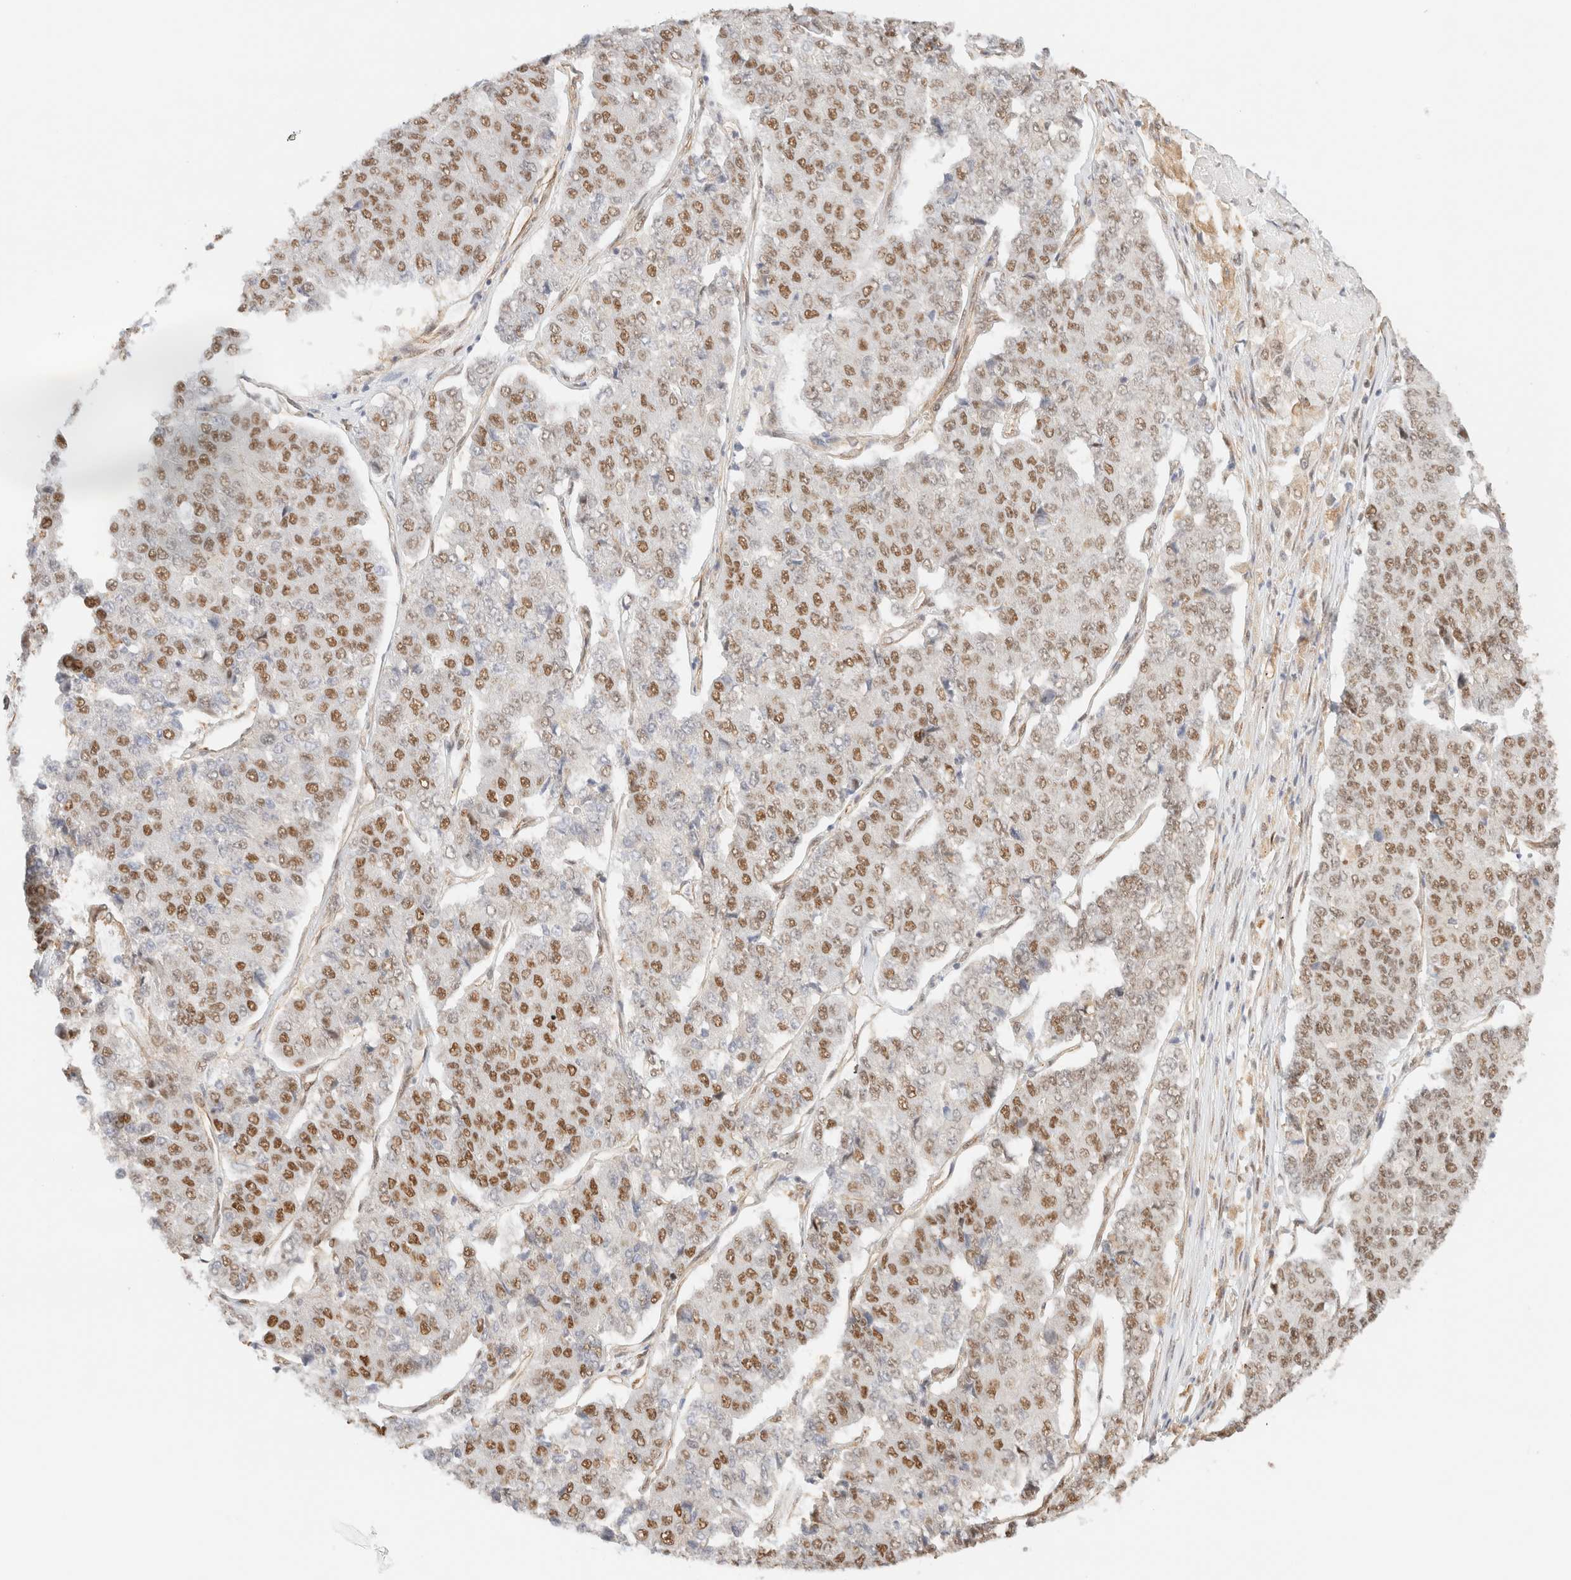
{"staining": {"intensity": "moderate", "quantity": ">75%", "location": "nuclear"}, "tissue": "pancreatic cancer", "cell_type": "Tumor cells", "image_type": "cancer", "snomed": [{"axis": "morphology", "description": "Adenocarcinoma, NOS"}, {"axis": "topography", "description": "Pancreas"}], "caption": "A brown stain highlights moderate nuclear staining of a protein in human pancreatic cancer (adenocarcinoma) tumor cells.", "gene": "ARID5A", "patient": {"sex": "male", "age": 50}}